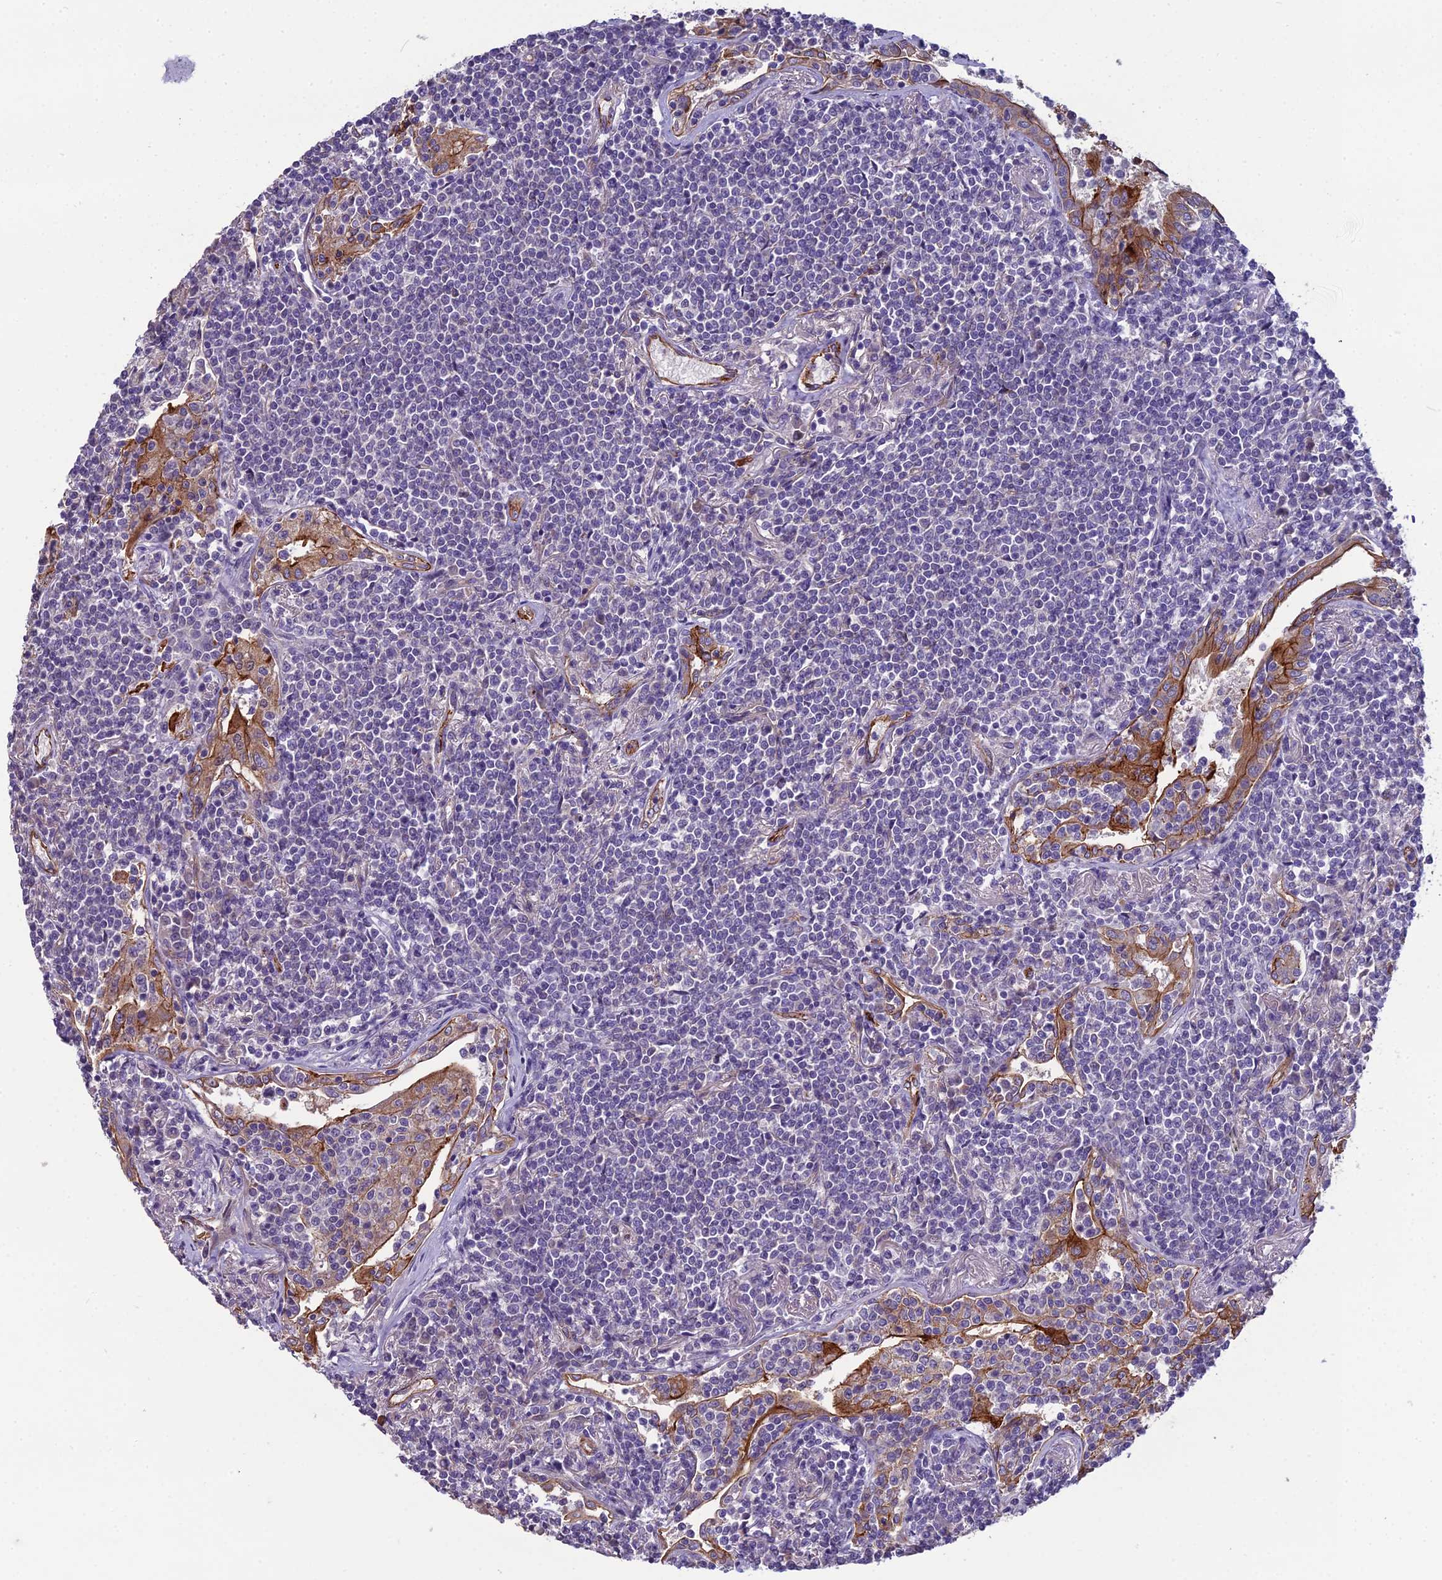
{"staining": {"intensity": "negative", "quantity": "none", "location": "none"}, "tissue": "lymphoma", "cell_type": "Tumor cells", "image_type": "cancer", "snomed": [{"axis": "morphology", "description": "Malignant lymphoma, non-Hodgkin's type, Low grade"}, {"axis": "topography", "description": "Lung"}], "caption": "The micrograph reveals no staining of tumor cells in low-grade malignant lymphoma, non-Hodgkin's type.", "gene": "CFAP47", "patient": {"sex": "female", "age": 71}}